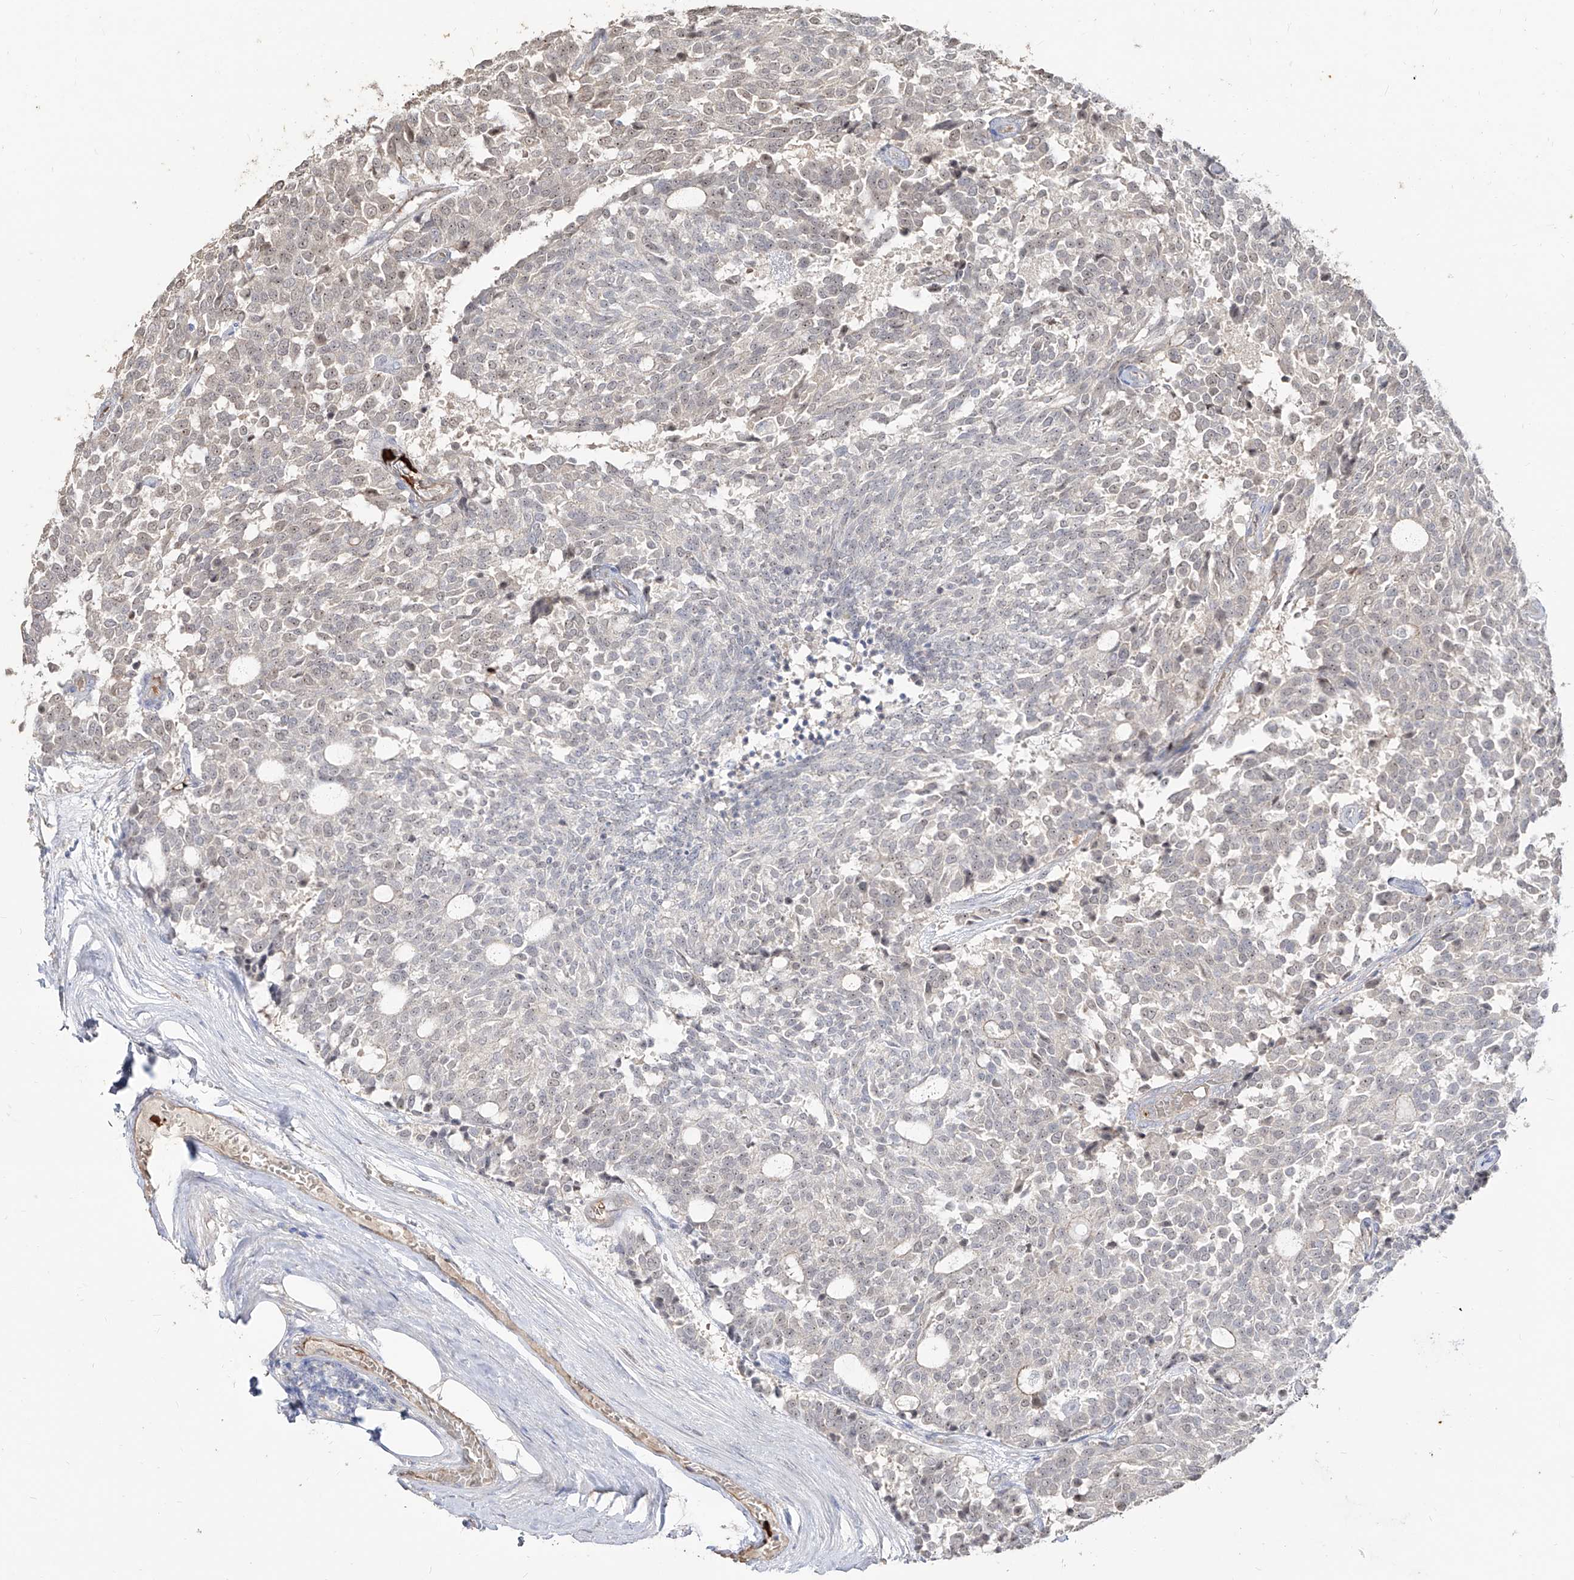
{"staining": {"intensity": "negative", "quantity": "none", "location": "none"}, "tissue": "carcinoid", "cell_type": "Tumor cells", "image_type": "cancer", "snomed": [{"axis": "morphology", "description": "Carcinoid, malignant, NOS"}, {"axis": "topography", "description": "Pancreas"}], "caption": "Immunohistochemical staining of malignant carcinoid exhibits no significant staining in tumor cells.", "gene": "ZNF227", "patient": {"sex": "female", "age": 54}}